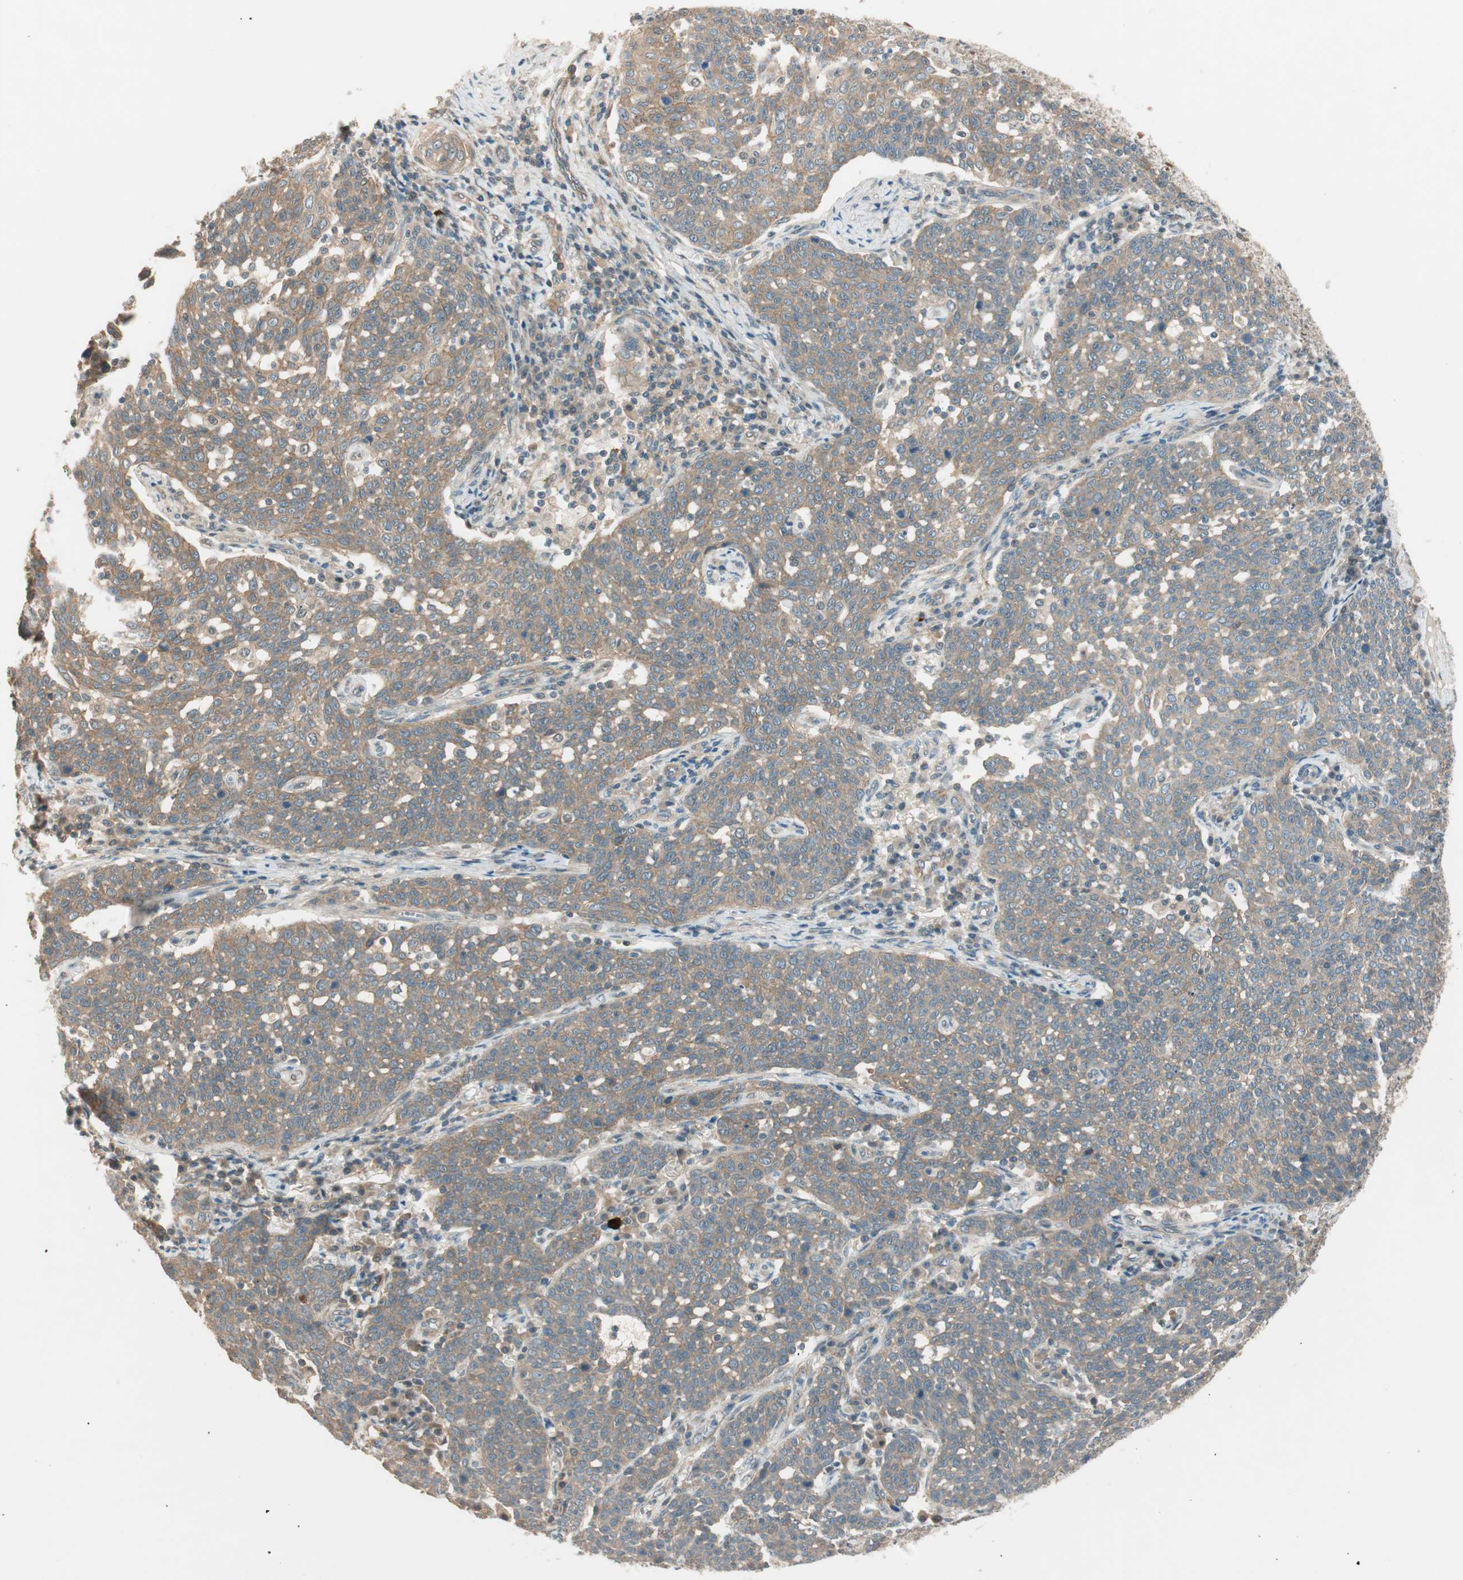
{"staining": {"intensity": "moderate", "quantity": ">75%", "location": "cytoplasmic/membranous"}, "tissue": "cervical cancer", "cell_type": "Tumor cells", "image_type": "cancer", "snomed": [{"axis": "morphology", "description": "Squamous cell carcinoma, NOS"}, {"axis": "topography", "description": "Cervix"}], "caption": "The image shows staining of cervical squamous cell carcinoma, revealing moderate cytoplasmic/membranous protein expression (brown color) within tumor cells.", "gene": "PSMD8", "patient": {"sex": "female", "age": 34}}